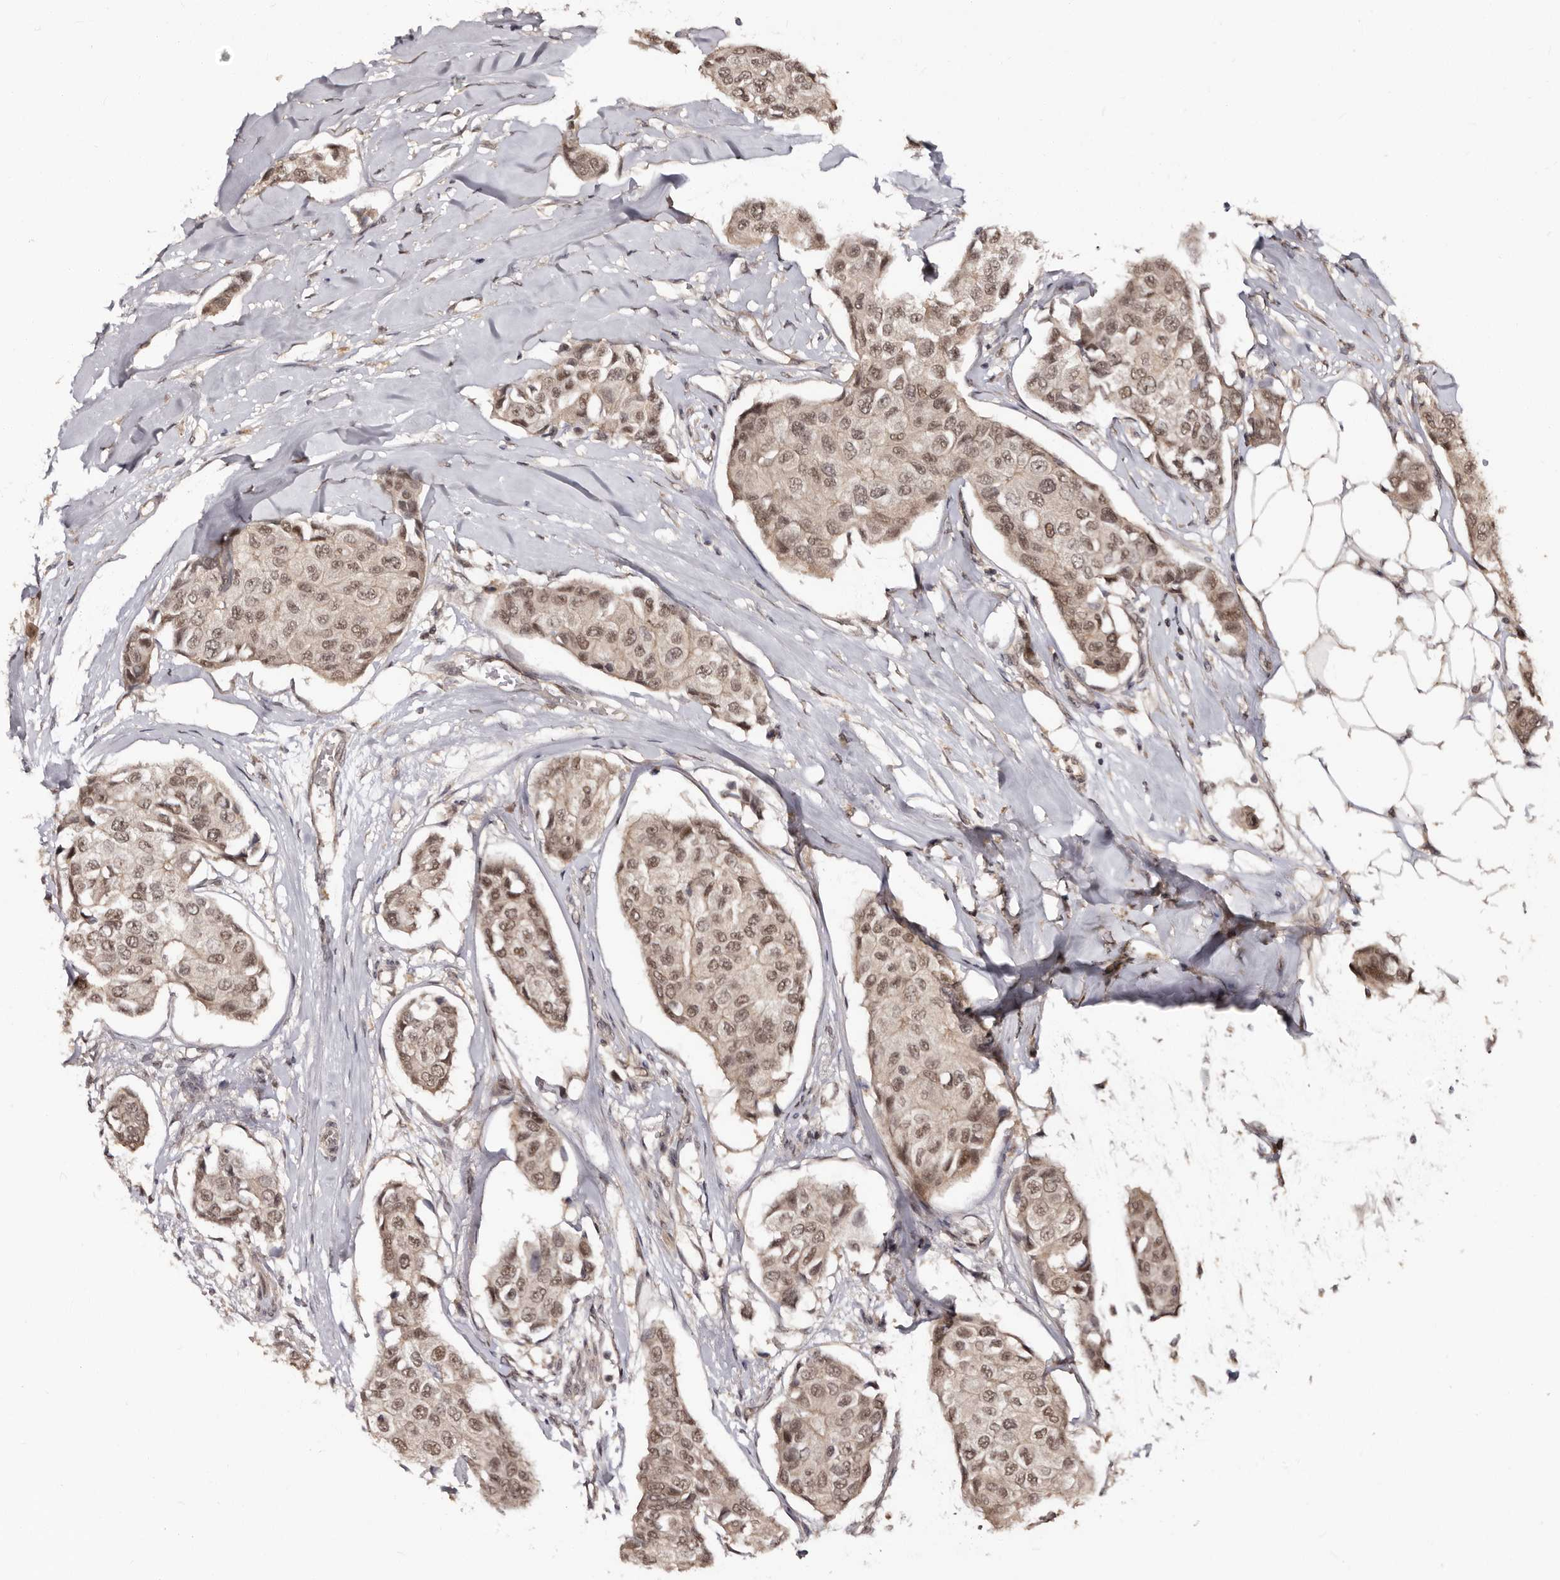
{"staining": {"intensity": "moderate", "quantity": ">75%", "location": "nuclear"}, "tissue": "breast cancer", "cell_type": "Tumor cells", "image_type": "cancer", "snomed": [{"axis": "morphology", "description": "Duct carcinoma"}, {"axis": "topography", "description": "Breast"}], "caption": "DAB (3,3'-diaminobenzidine) immunohistochemical staining of breast cancer exhibits moderate nuclear protein positivity in about >75% of tumor cells. Using DAB (brown) and hematoxylin (blue) stains, captured at high magnification using brightfield microscopy.", "gene": "TBC1D22B", "patient": {"sex": "female", "age": 80}}